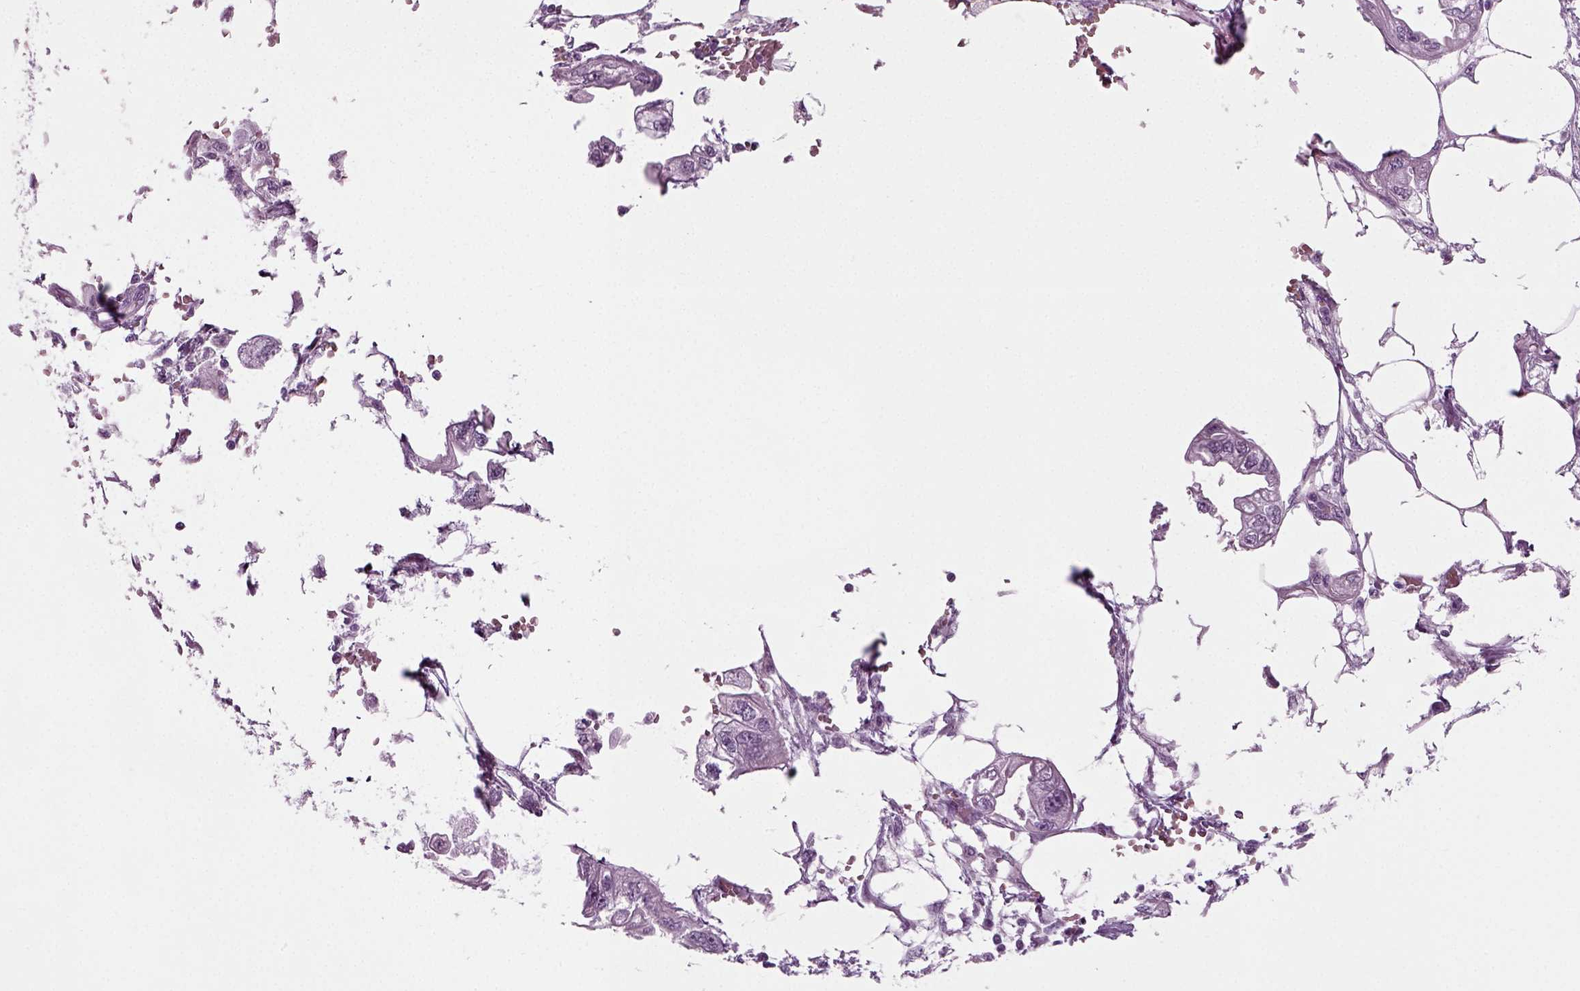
{"staining": {"intensity": "negative", "quantity": "none", "location": "none"}, "tissue": "endometrial cancer", "cell_type": "Tumor cells", "image_type": "cancer", "snomed": [{"axis": "morphology", "description": "Adenocarcinoma, NOS"}, {"axis": "morphology", "description": "Adenocarcinoma, metastatic, NOS"}, {"axis": "topography", "description": "Adipose tissue"}, {"axis": "topography", "description": "Endometrium"}], "caption": "IHC of endometrial cancer shows no positivity in tumor cells.", "gene": "ZC2HC1C", "patient": {"sex": "female", "age": 67}}